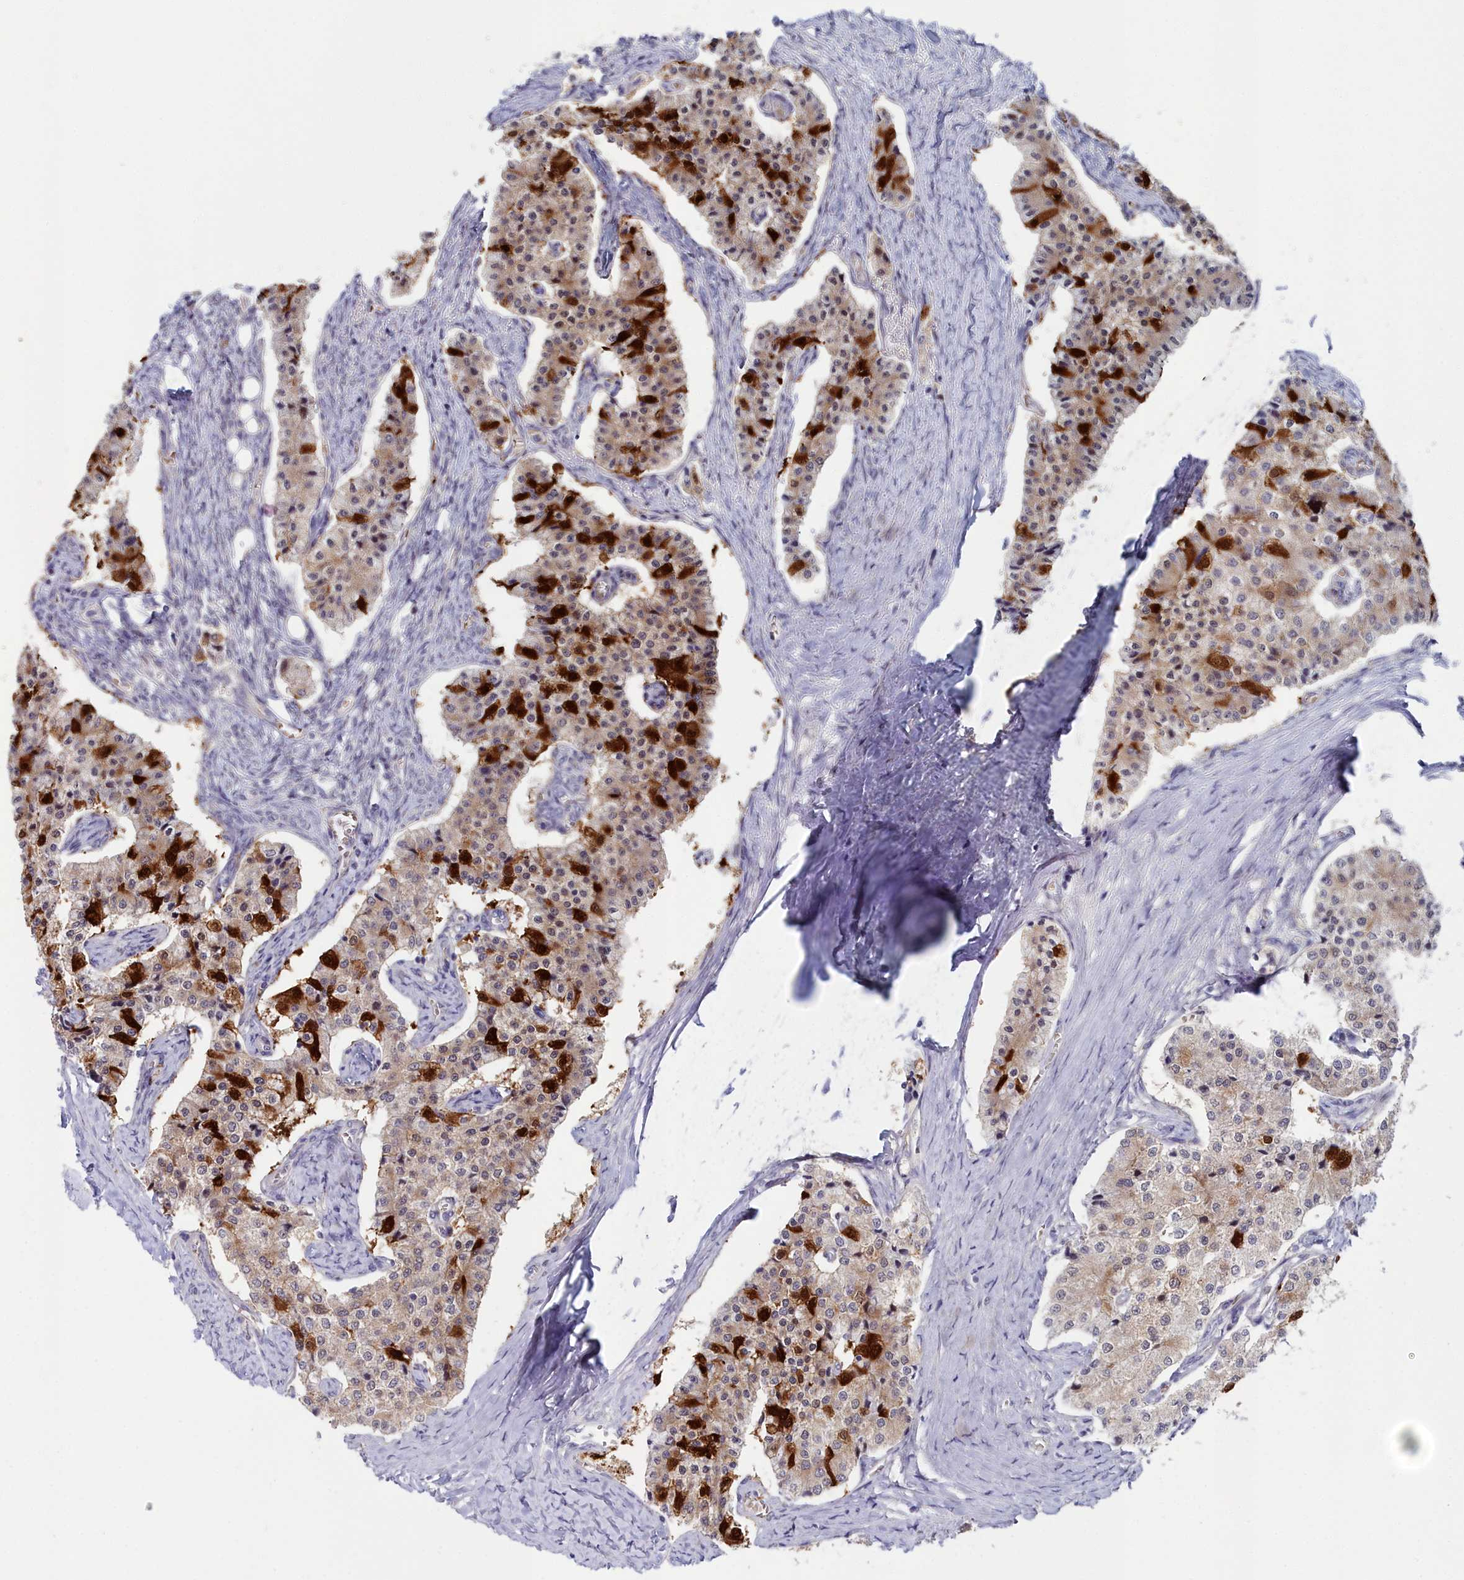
{"staining": {"intensity": "strong", "quantity": "<25%", "location": "cytoplasmic/membranous,nuclear"}, "tissue": "carcinoid", "cell_type": "Tumor cells", "image_type": "cancer", "snomed": [{"axis": "morphology", "description": "Carcinoid, malignant, NOS"}, {"axis": "topography", "description": "Colon"}], "caption": "Malignant carcinoid stained with IHC shows strong cytoplasmic/membranous and nuclear expression in approximately <25% of tumor cells.", "gene": "KCTD18", "patient": {"sex": "female", "age": 52}}